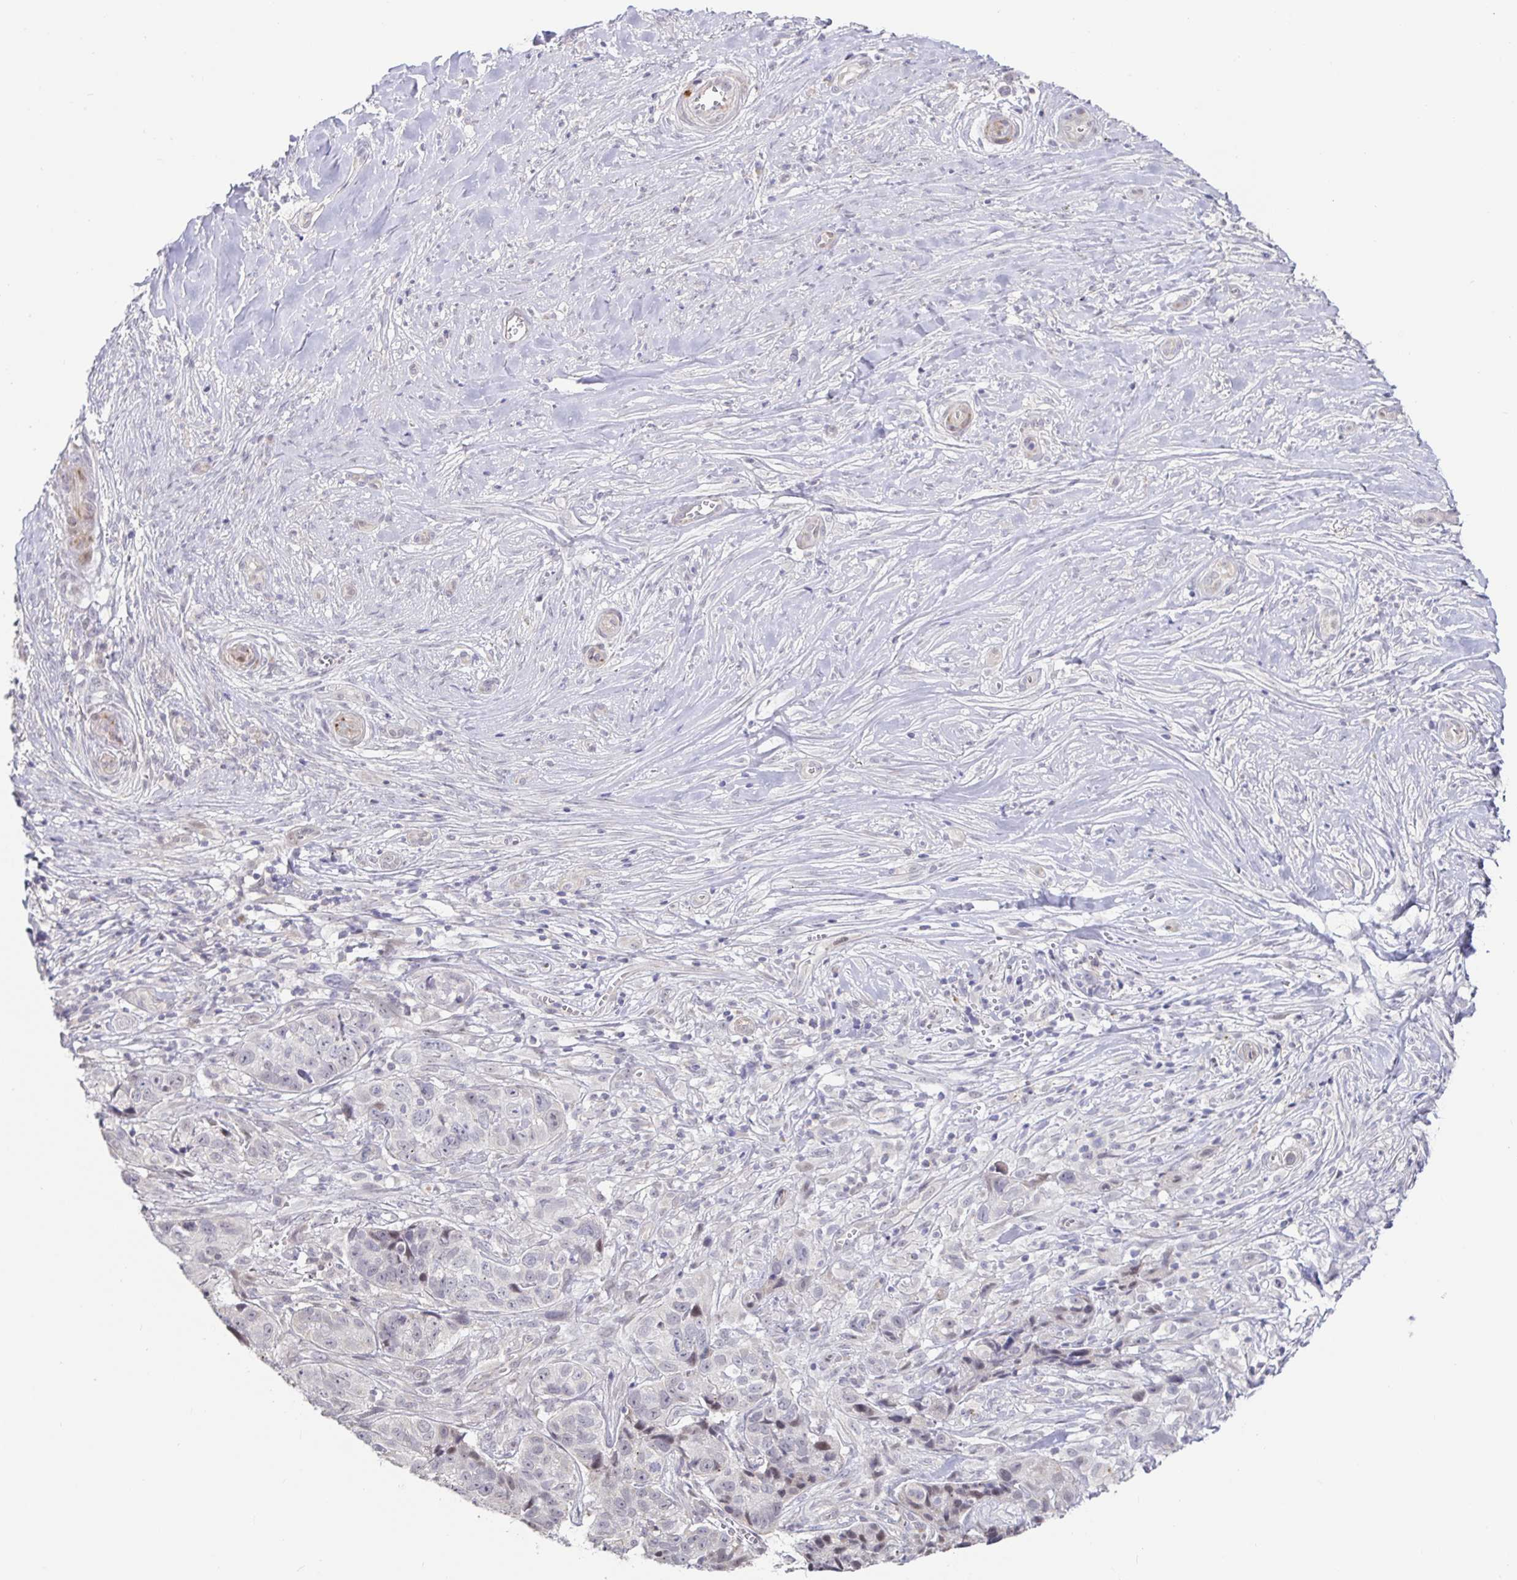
{"staining": {"intensity": "negative", "quantity": "none", "location": "none"}, "tissue": "skin cancer", "cell_type": "Tumor cells", "image_type": "cancer", "snomed": [{"axis": "morphology", "description": "Basal cell carcinoma"}, {"axis": "topography", "description": "Skin"}], "caption": "DAB (3,3'-diaminobenzidine) immunohistochemical staining of human skin cancer (basal cell carcinoma) reveals no significant positivity in tumor cells.", "gene": "CIT", "patient": {"sex": "female", "age": 82}}